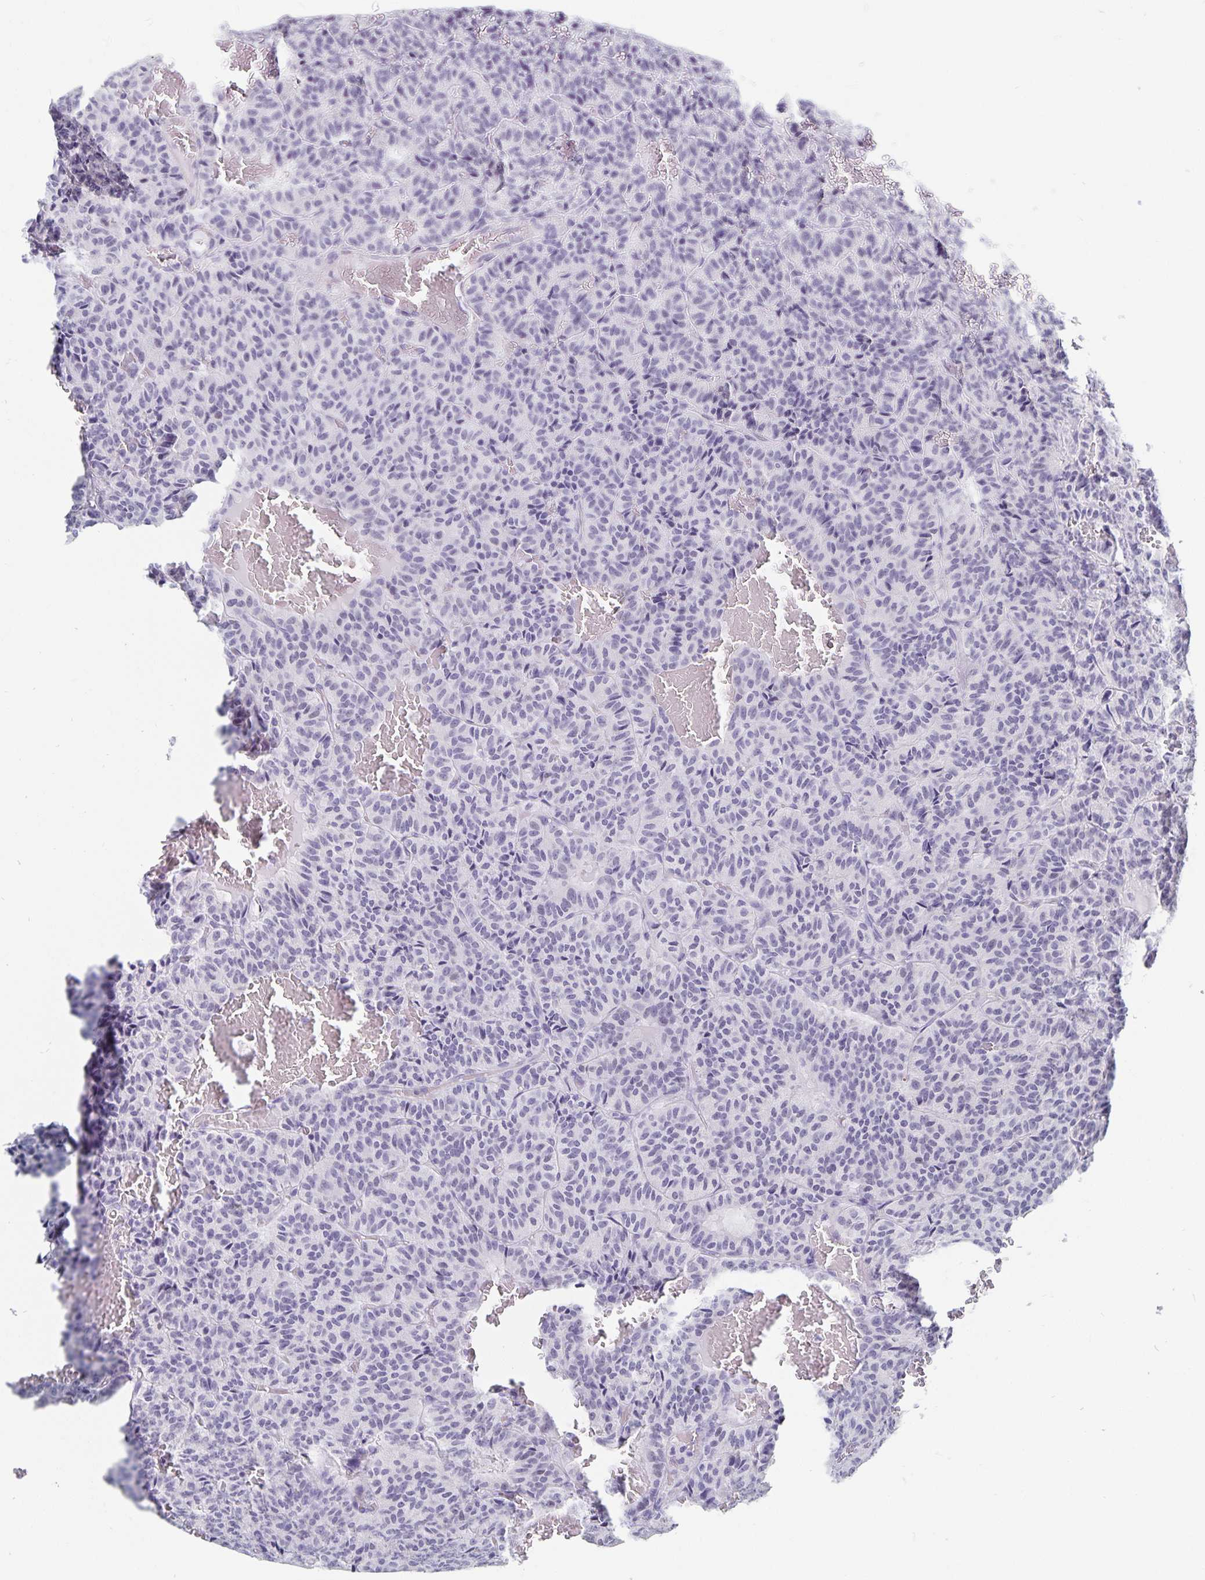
{"staining": {"intensity": "negative", "quantity": "none", "location": "none"}, "tissue": "carcinoid", "cell_type": "Tumor cells", "image_type": "cancer", "snomed": [{"axis": "morphology", "description": "Carcinoid, malignant, NOS"}, {"axis": "topography", "description": "Lung"}], "caption": "A high-resolution photomicrograph shows immunohistochemistry staining of malignant carcinoid, which demonstrates no significant staining in tumor cells.", "gene": "HMGB3", "patient": {"sex": "male", "age": 70}}